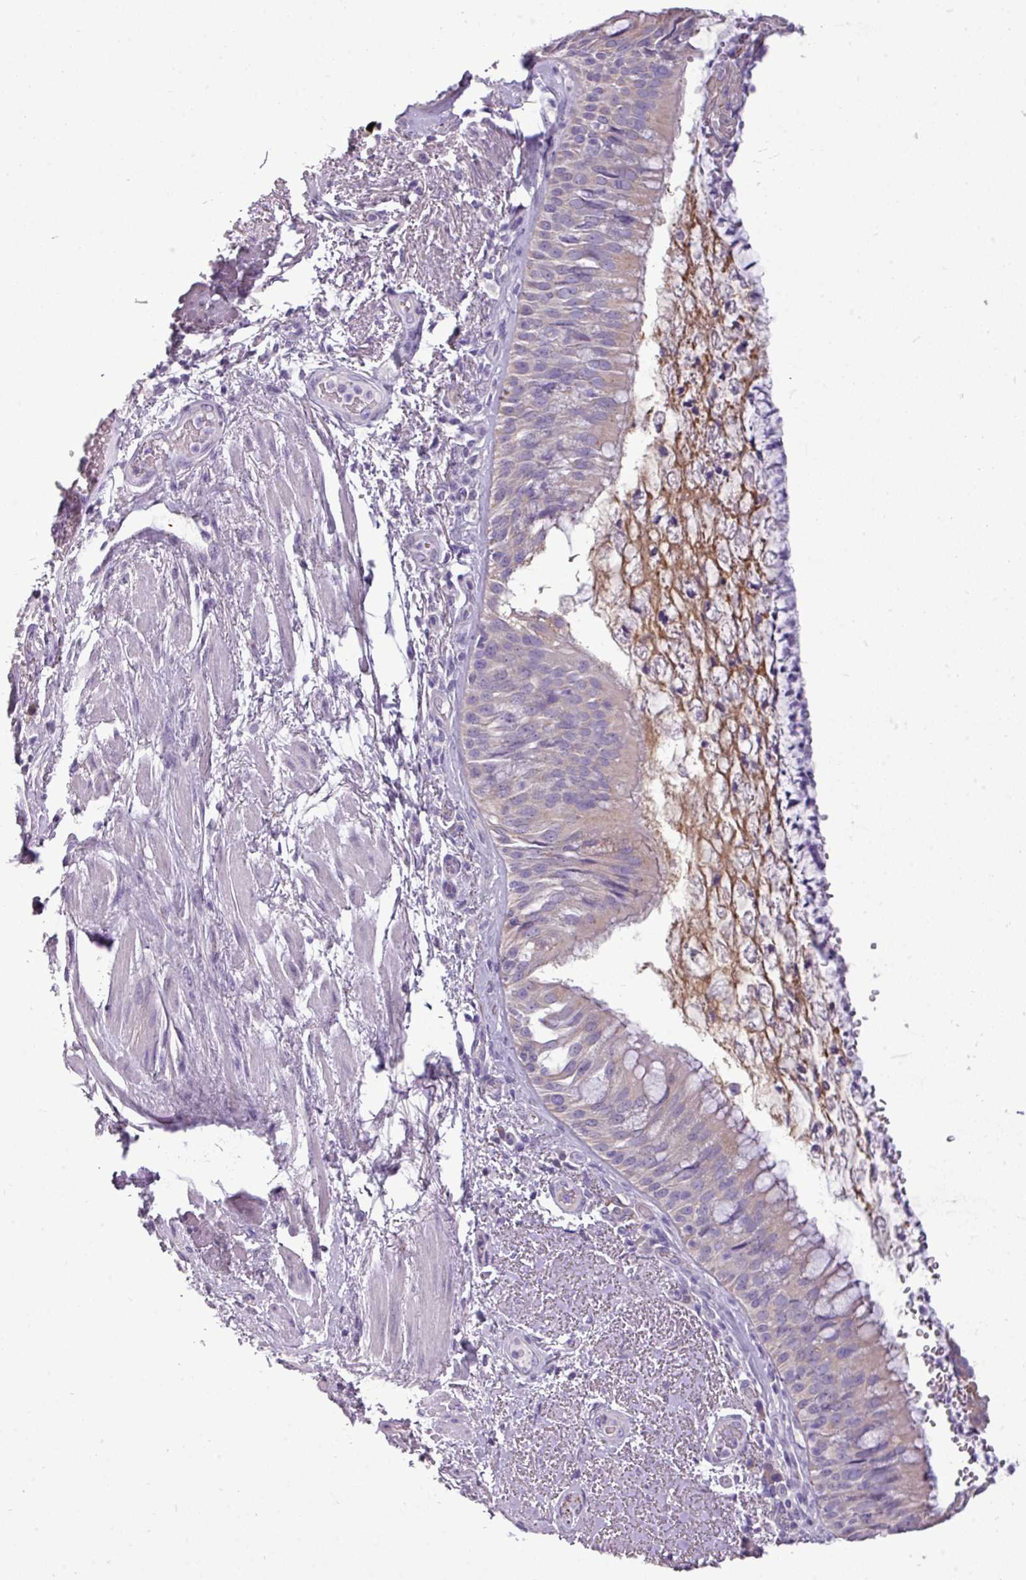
{"staining": {"intensity": "weak", "quantity": "<25%", "location": "cytoplasmic/membranous"}, "tissue": "bronchus", "cell_type": "Respiratory epithelial cells", "image_type": "normal", "snomed": [{"axis": "morphology", "description": "Normal tissue, NOS"}, {"axis": "topography", "description": "Cartilage tissue"}, {"axis": "topography", "description": "Bronchus"}], "caption": "The image exhibits no staining of respiratory epithelial cells in unremarkable bronchus. (Immunohistochemistry (ihc), brightfield microscopy, high magnification).", "gene": "DNAAF9", "patient": {"sex": "male", "age": 63}}